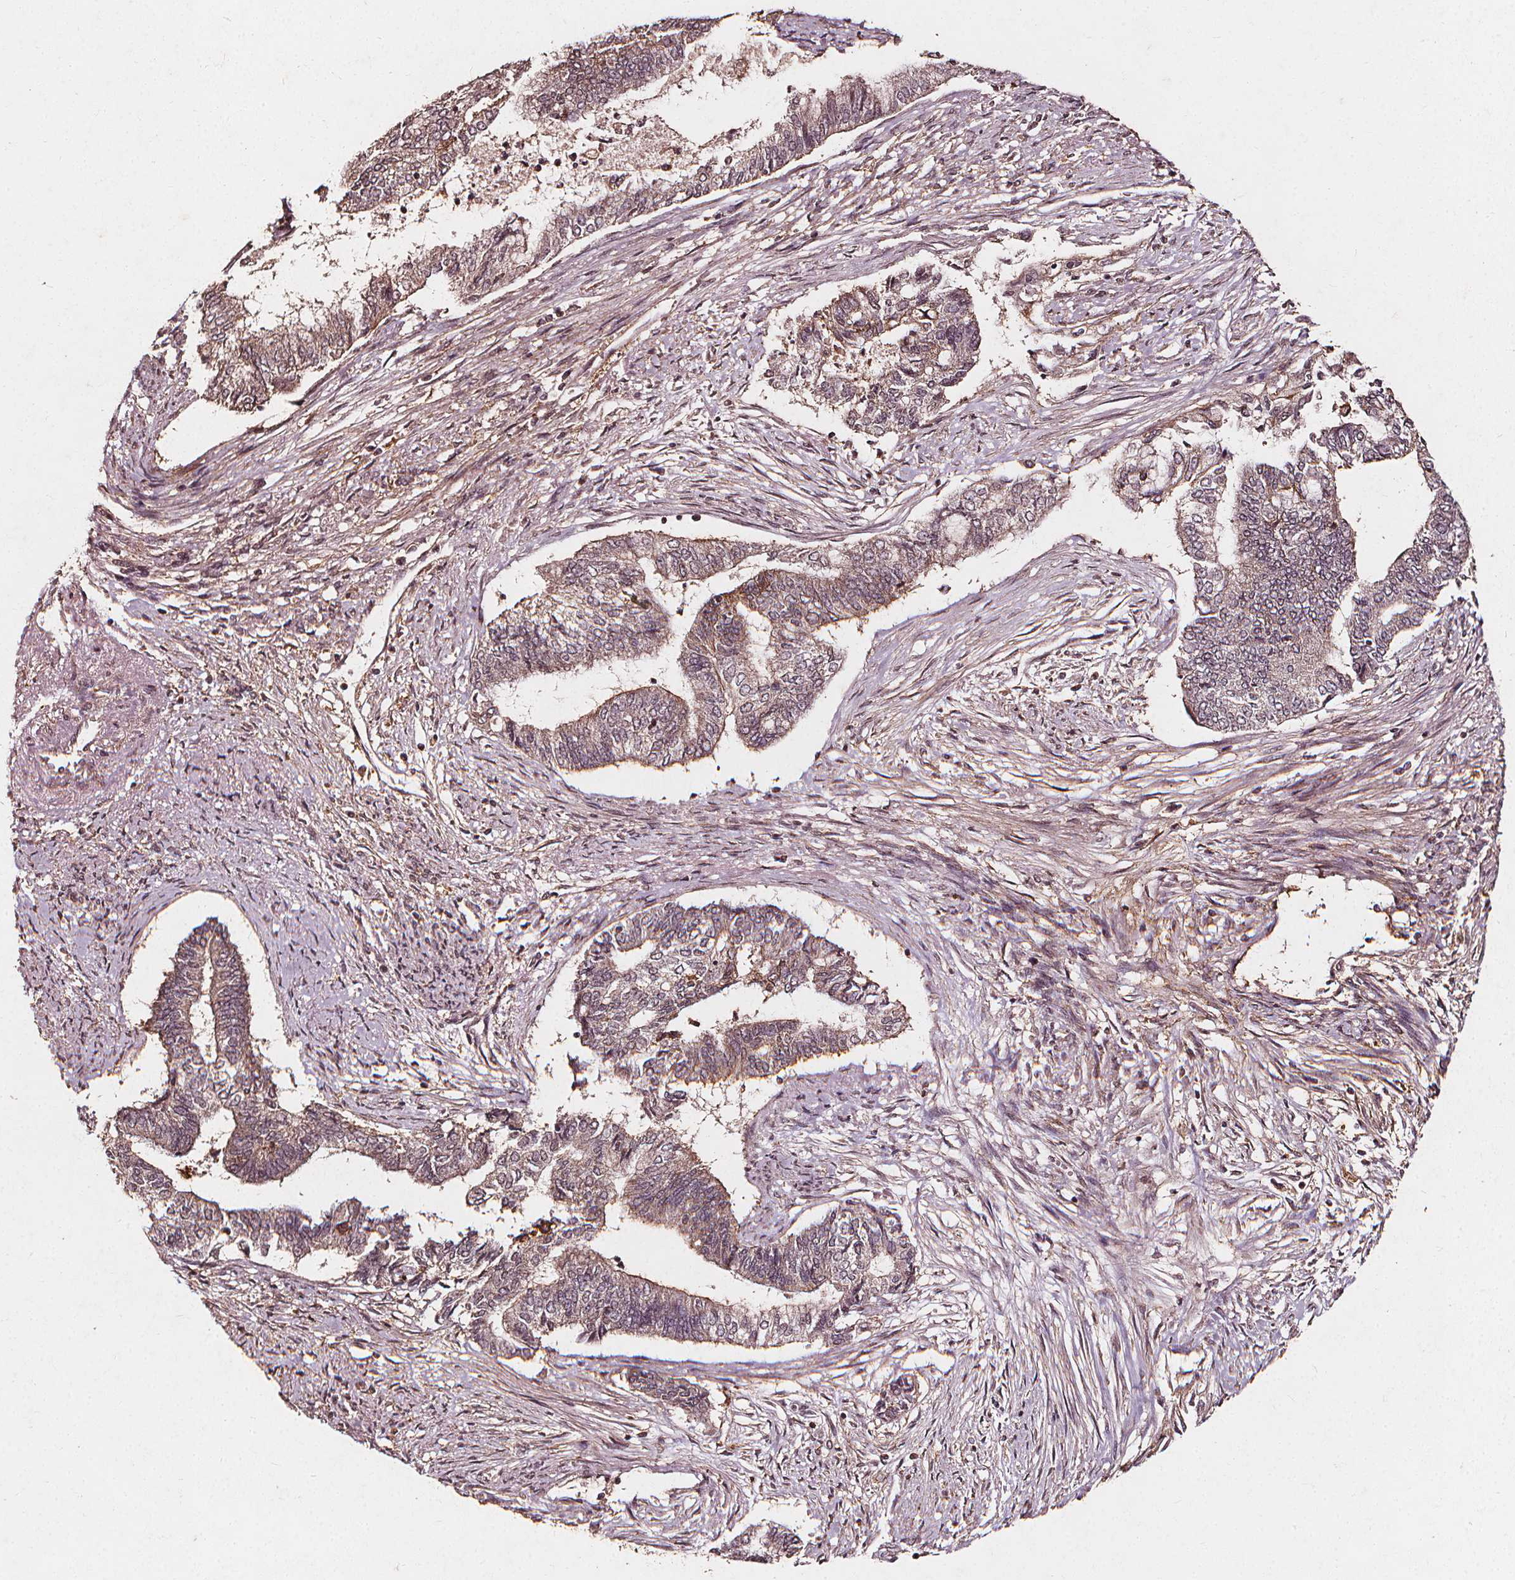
{"staining": {"intensity": "weak", "quantity": "25%-75%", "location": "cytoplasmic/membranous"}, "tissue": "endometrial cancer", "cell_type": "Tumor cells", "image_type": "cancer", "snomed": [{"axis": "morphology", "description": "Adenocarcinoma, NOS"}, {"axis": "topography", "description": "Endometrium"}], "caption": "Protein staining reveals weak cytoplasmic/membranous expression in about 25%-75% of tumor cells in endometrial cancer (adenocarcinoma). The protein of interest is stained brown, and the nuclei are stained in blue (DAB (3,3'-diaminobenzidine) IHC with brightfield microscopy, high magnification).", "gene": "ABCA1", "patient": {"sex": "female", "age": 65}}